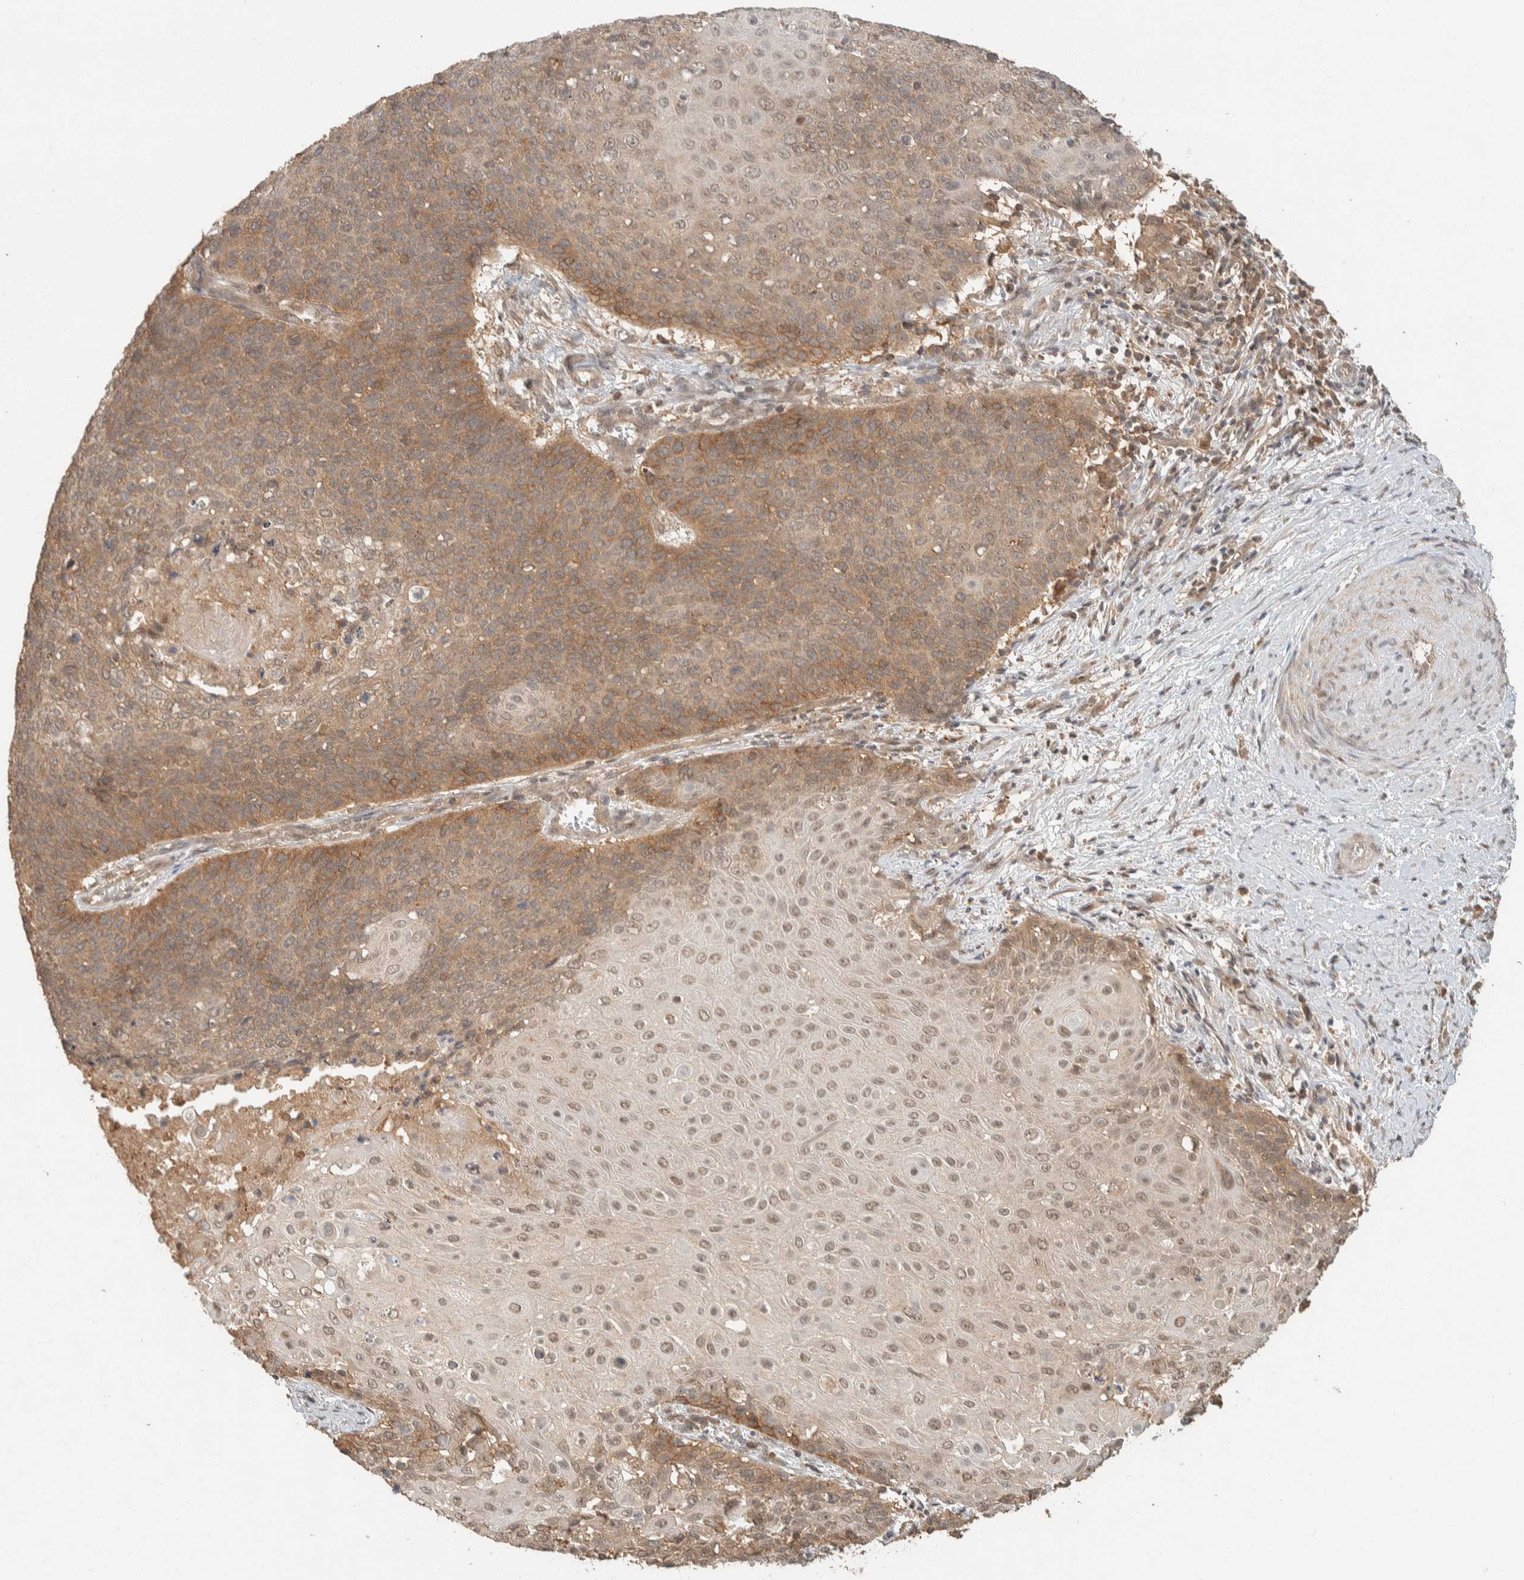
{"staining": {"intensity": "moderate", "quantity": ">75%", "location": "cytoplasmic/membranous,nuclear"}, "tissue": "cervical cancer", "cell_type": "Tumor cells", "image_type": "cancer", "snomed": [{"axis": "morphology", "description": "Squamous cell carcinoma, NOS"}, {"axis": "topography", "description": "Cervix"}], "caption": "Immunohistochemistry (IHC) (DAB (3,3'-diaminobenzidine)) staining of human cervical cancer reveals moderate cytoplasmic/membranous and nuclear protein staining in approximately >75% of tumor cells. The protein is shown in brown color, while the nuclei are stained blue.", "gene": "ZNF567", "patient": {"sex": "female", "age": 39}}